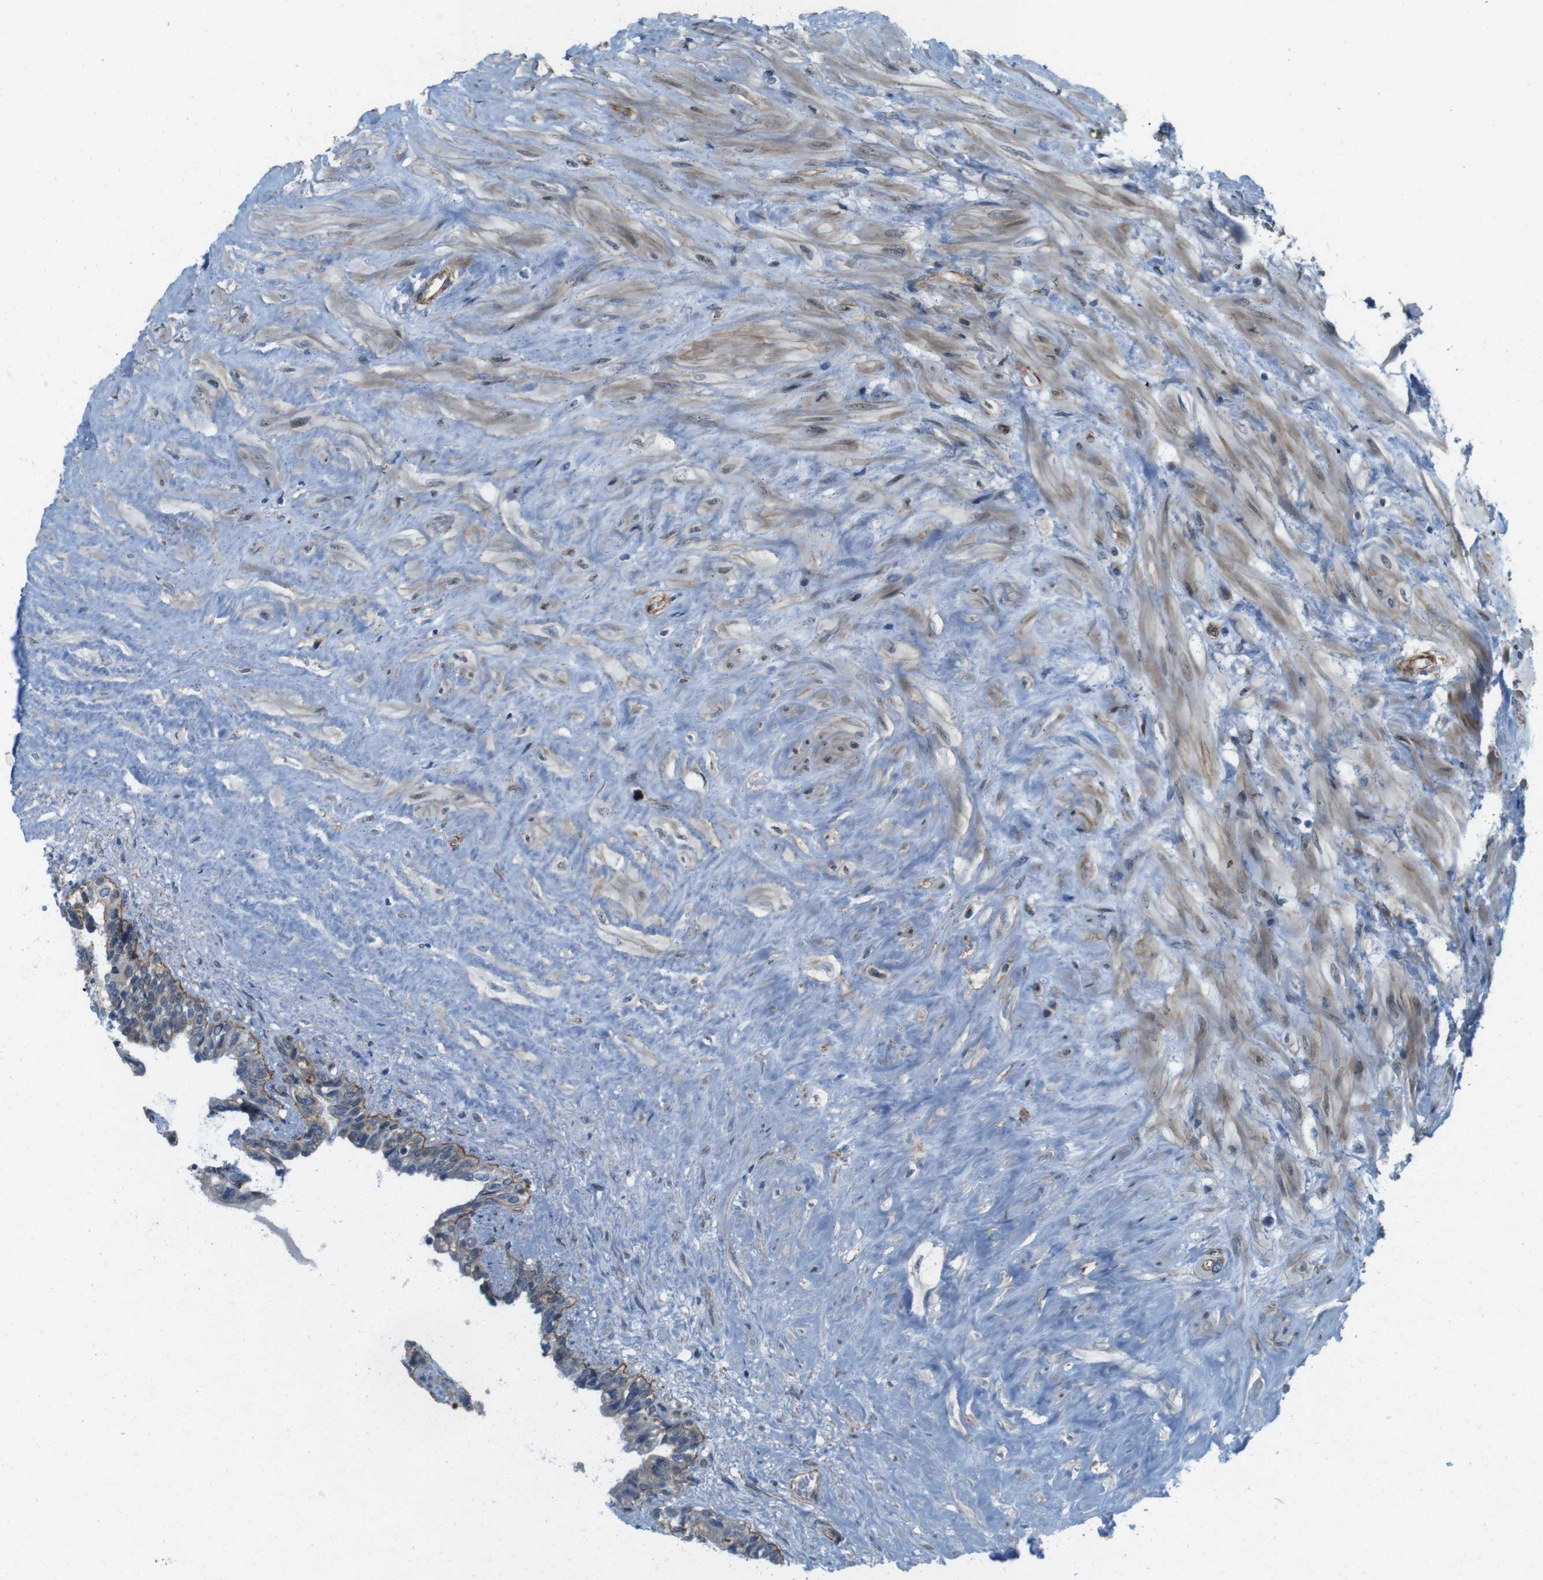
{"staining": {"intensity": "moderate", "quantity": ">75%", "location": "cytoplasmic/membranous"}, "tissue": "seminal vesicle", "cell_type": "Glandular cells", "image_type": "normal", "snomed": [{"axis": "morphology", "description": "Normal tissue, NOS"}, {"axis": "topography", "description": "Seminal veicle"}], "caption": "The immunohistochemical stain highlights moderate cytoplasmic/membranous expression in glandular cells of unremarkable seminal vesicle. (DAB IHC with brightfield microscopy, high magnification).", "gene": "SKI", "patient": {"sex": "male", "age": 63}}